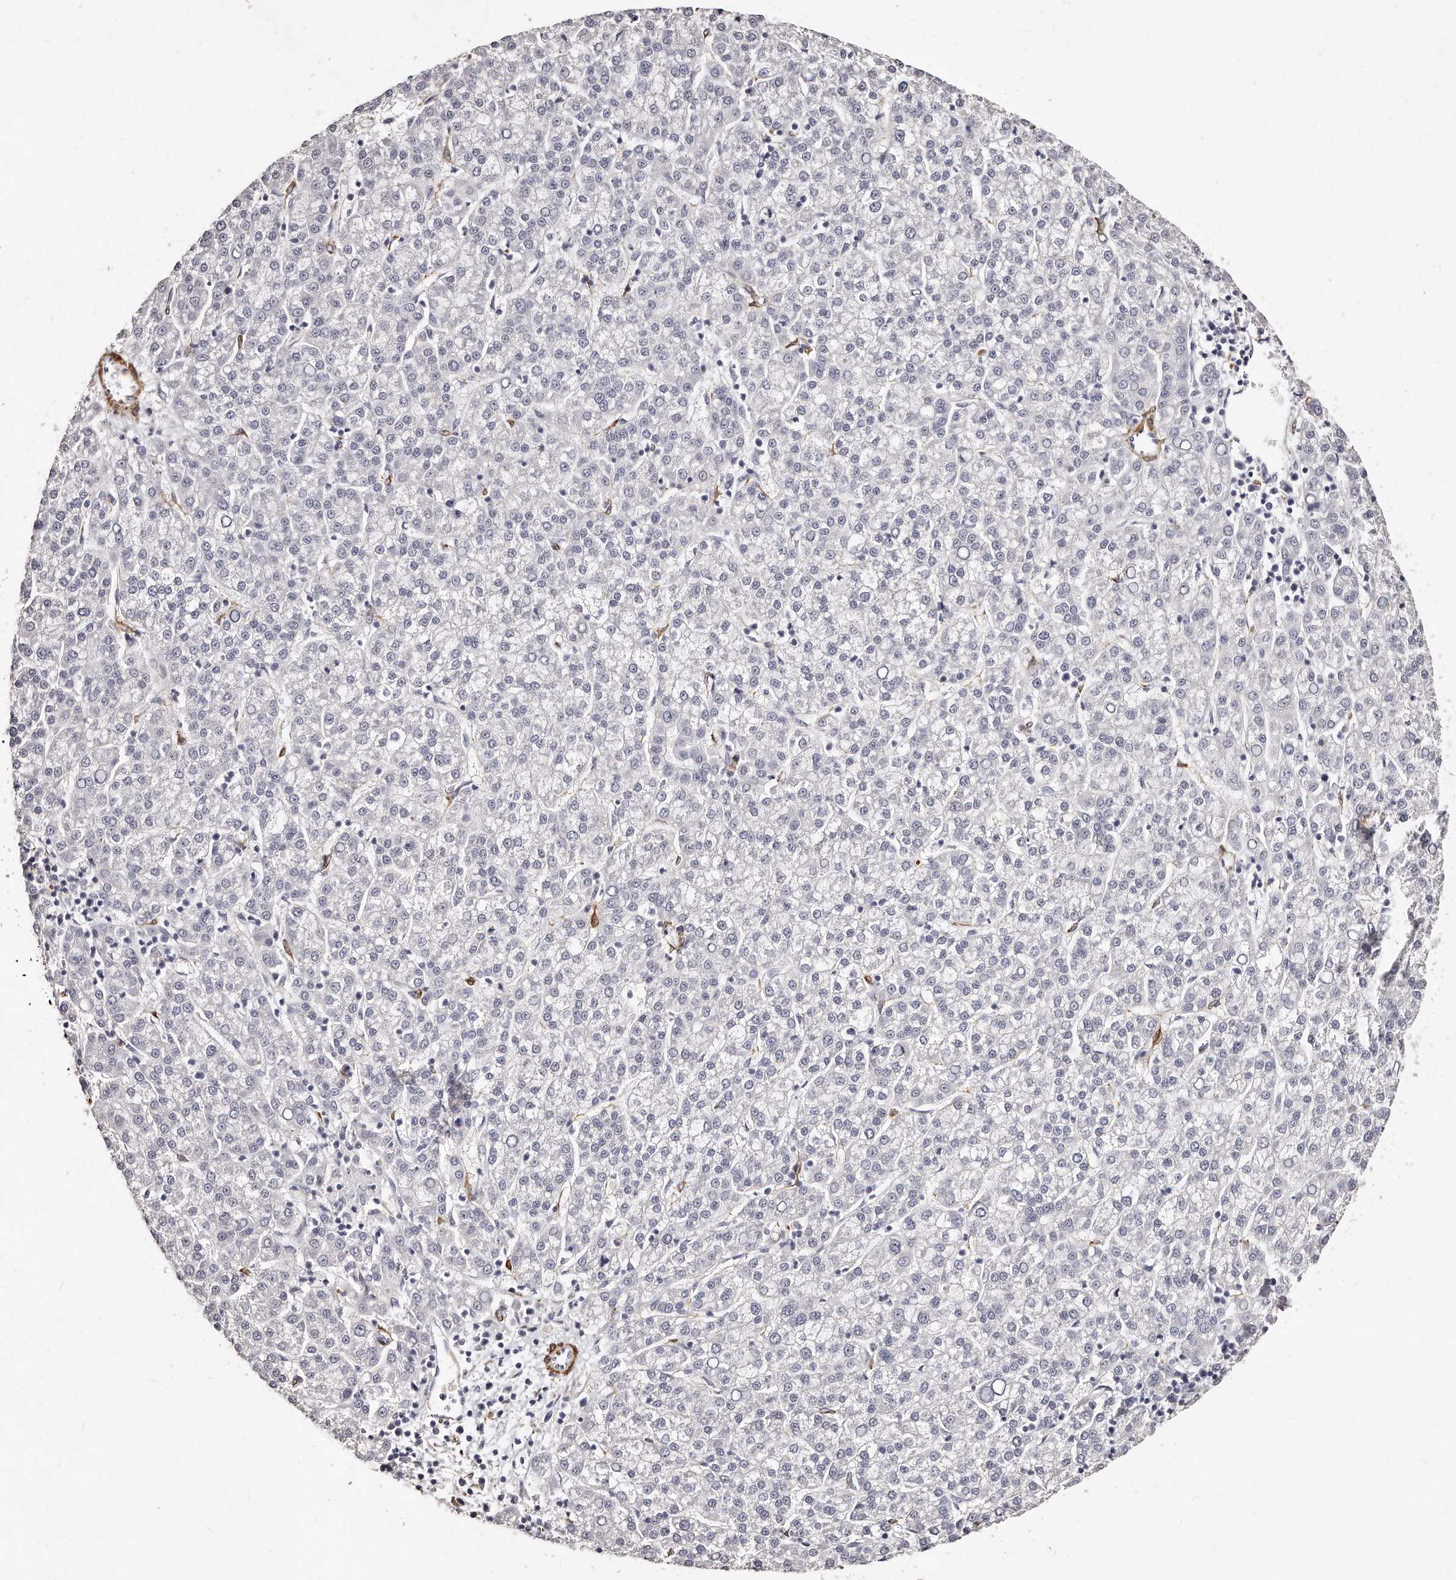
{"staining": {"intensity": "negative", "quantity": "none", "location": "none"}, "tissue": "liver cancer", "cell_type": "Tumor cells", "image_type": "cancer", "snomed": [{"axis": "morphology", "description": "Carcinoma, Hepatocellular, NOS"}, {"axis": "topography", "description": "Liver"}], "caption": "Protein analysis of liver cancer (hepatocellular carcinoma) demonstrates no significant positivity in tumor cells. (DAB IHC, high magnification).", "gene": "LMOD1", "patient": {"sex": "female", "age": 58}}